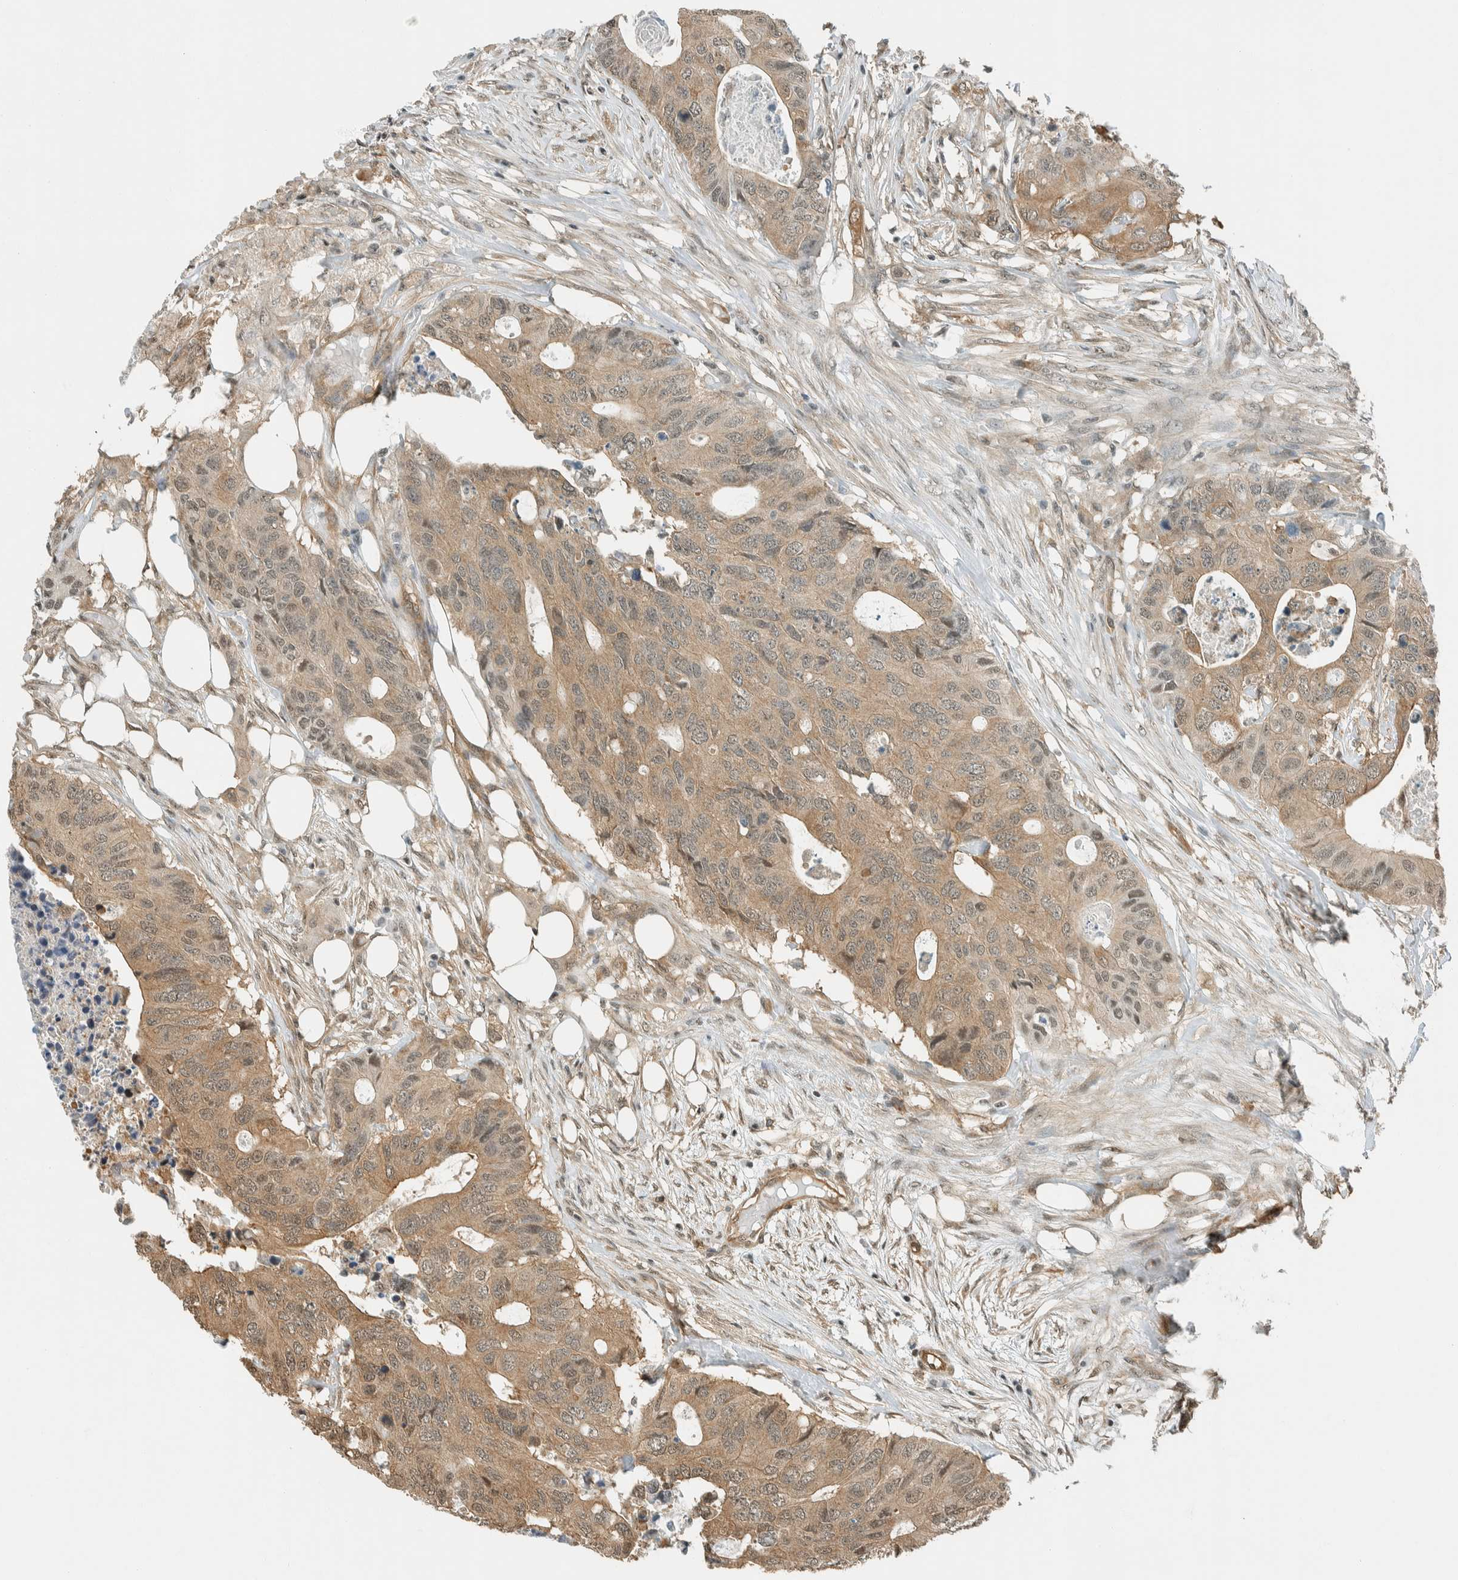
{"staining": {"intensity": "moderate", "quantity": ">75%", "location": "cytoplasmic/membranous"}, "tissue": "colorectal cancer", "cell_type": "Tumor cells", "image_type": "cancer", "snomed": [{"axis": "morphology", "description": "Adenocarcinoma, NOS"}, {"axis": "topography", "description": "Colon"}], "caption": "Tumor cells display medium levels of moderate cytoplasmic/membranous staining in approximately >75% of cells in human colorectal cancer. The staining was performed using DAB (3,3'-diaminobenzidine) to visualize the protein expression in brown, while the nuclei were stained in blue with hematoxylin (Magnification: 20x).", "gene": "NIBAN2", "patient": {"sex": "male", "age": 71}}